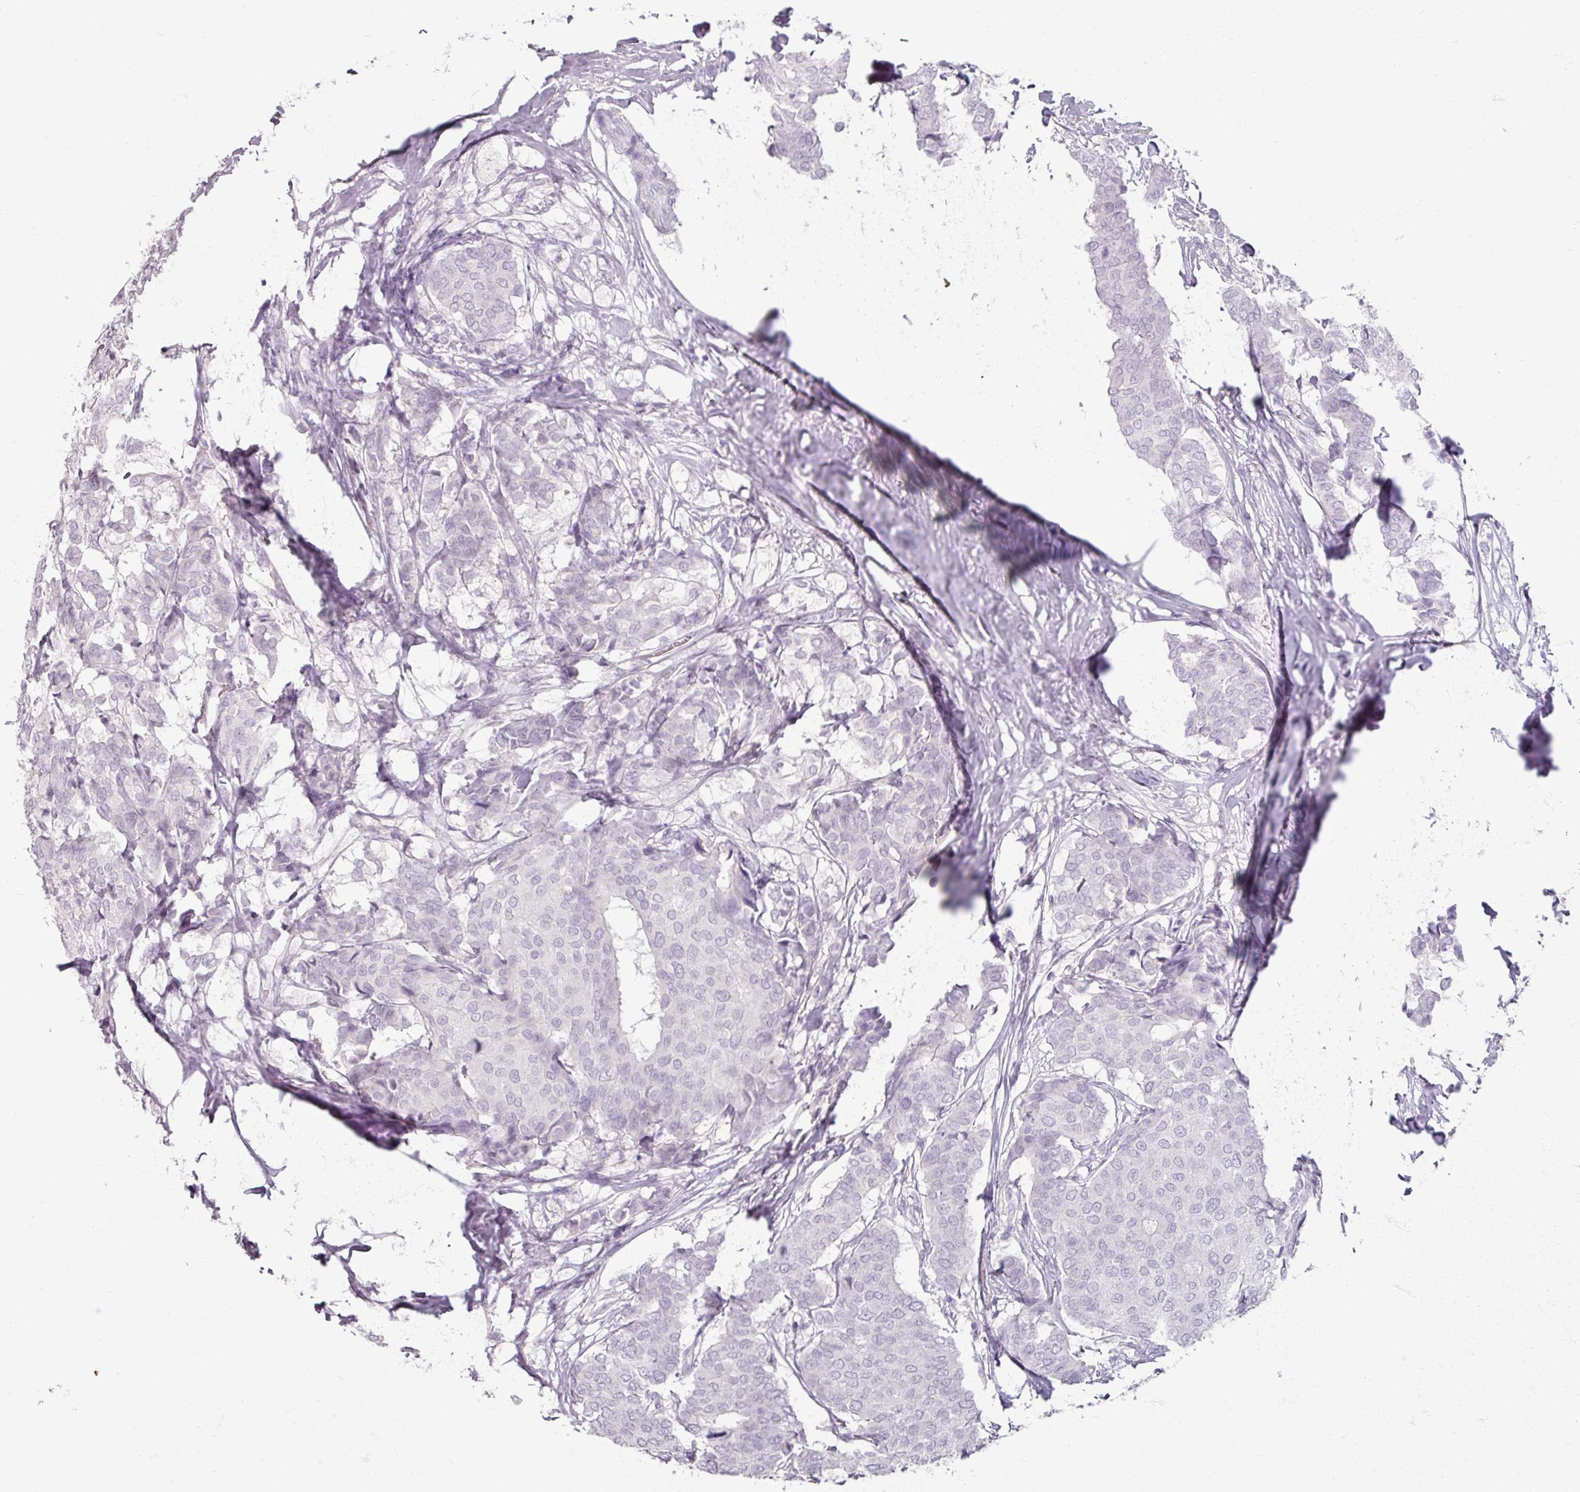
{"staining": {"intensity": "negative", "quantity": "none", "location": "none"}, "tissue": "breast cancer", "cell_type": "Tumor cells", "image_type": "cancer", "snomed": [{"axis": "morphology", "description": "Duct carcinoma"}, {"axis": "topography", "description": "Breast"}], "caption": "A histopathology image of invasive ductal carcinoma (breast) stained for a protein exhibits no brown staining in tumor cells.", "gene": "TG", "patient": {"sex": "female", "age": 75}}